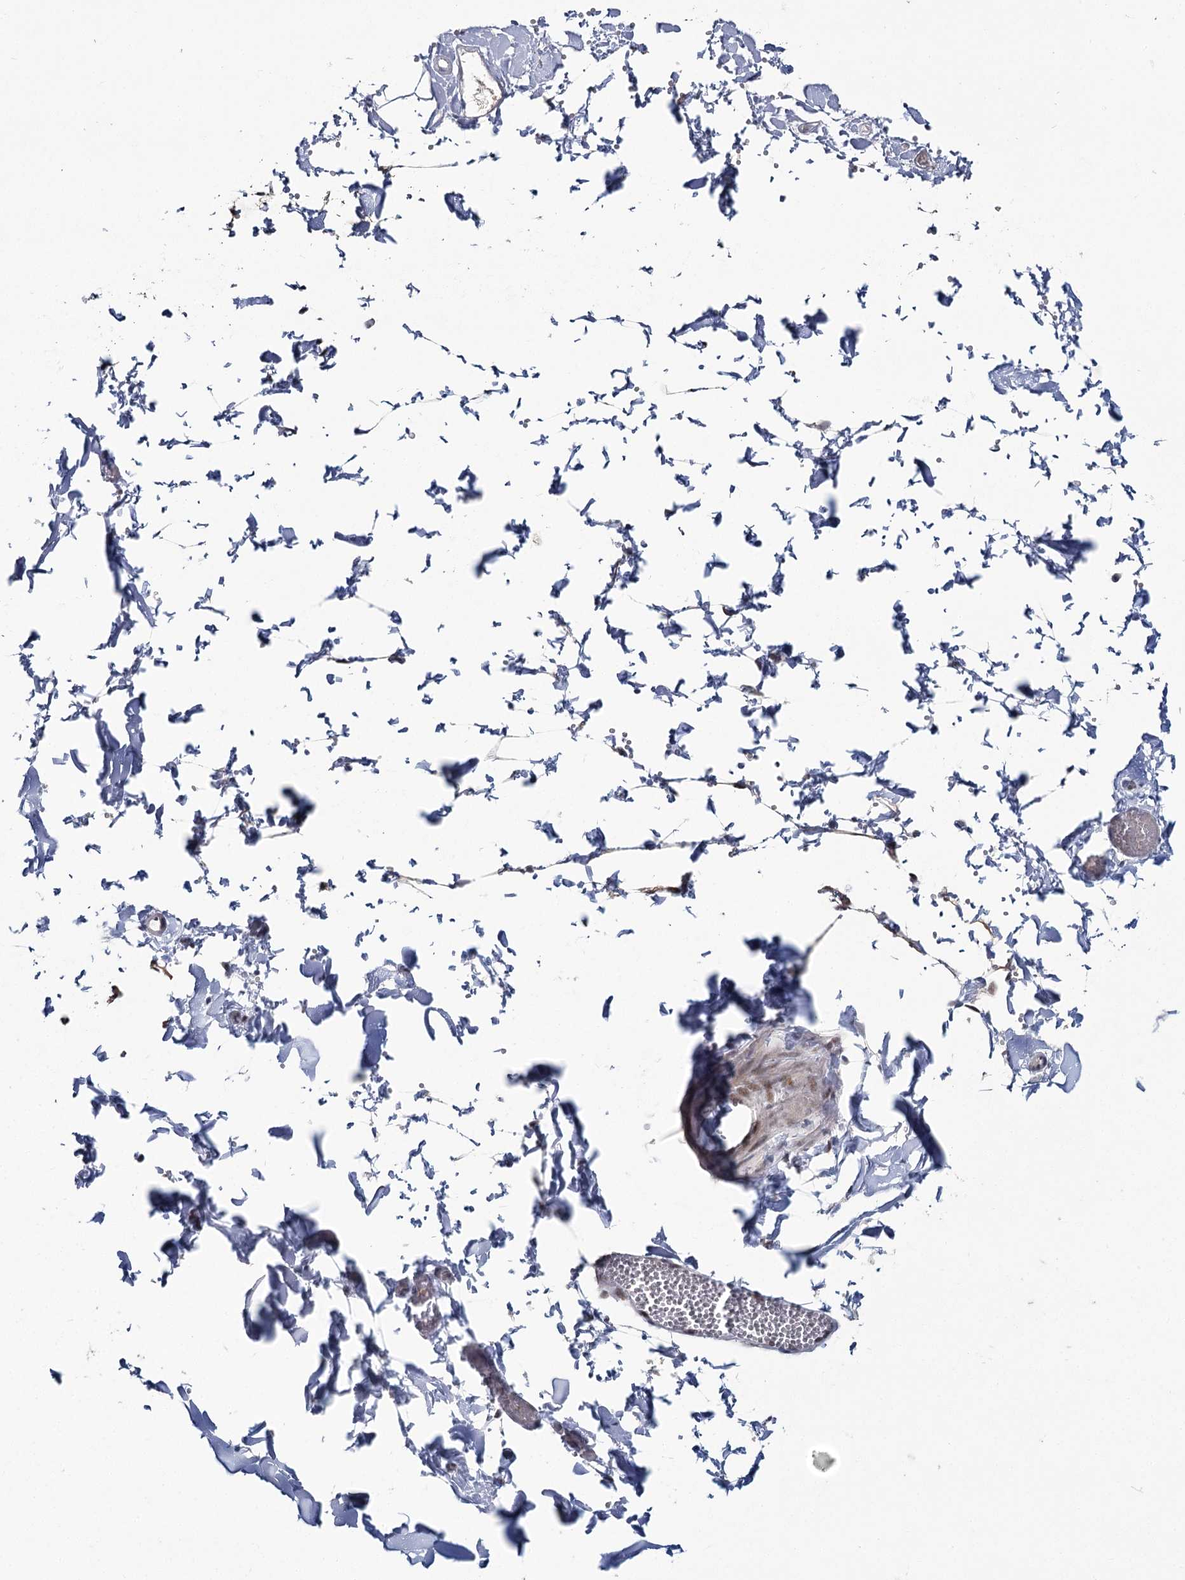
{"staining": {"intensity": "negative", "quantity": "none", "location": "none"}, "tissue": "adipose tissue", "cell_type": "Adipocytes", "image_type": "normal", "snomed": [{"axis": "morphology", "description": "Normal tissue, NOS"}, {"axis": "topography", "description": "Gallbladder"}, {"axis": "topography", "description": "Peripheral nerve tissue"}], "caption": "Adipocytes show no significant protein staining in benign adipose tissue. (Immunohistochemistry, brightfield microscopy, high magnification).", "gene": "SCAF8", "patient": {"sex": "male", "age": 38}}